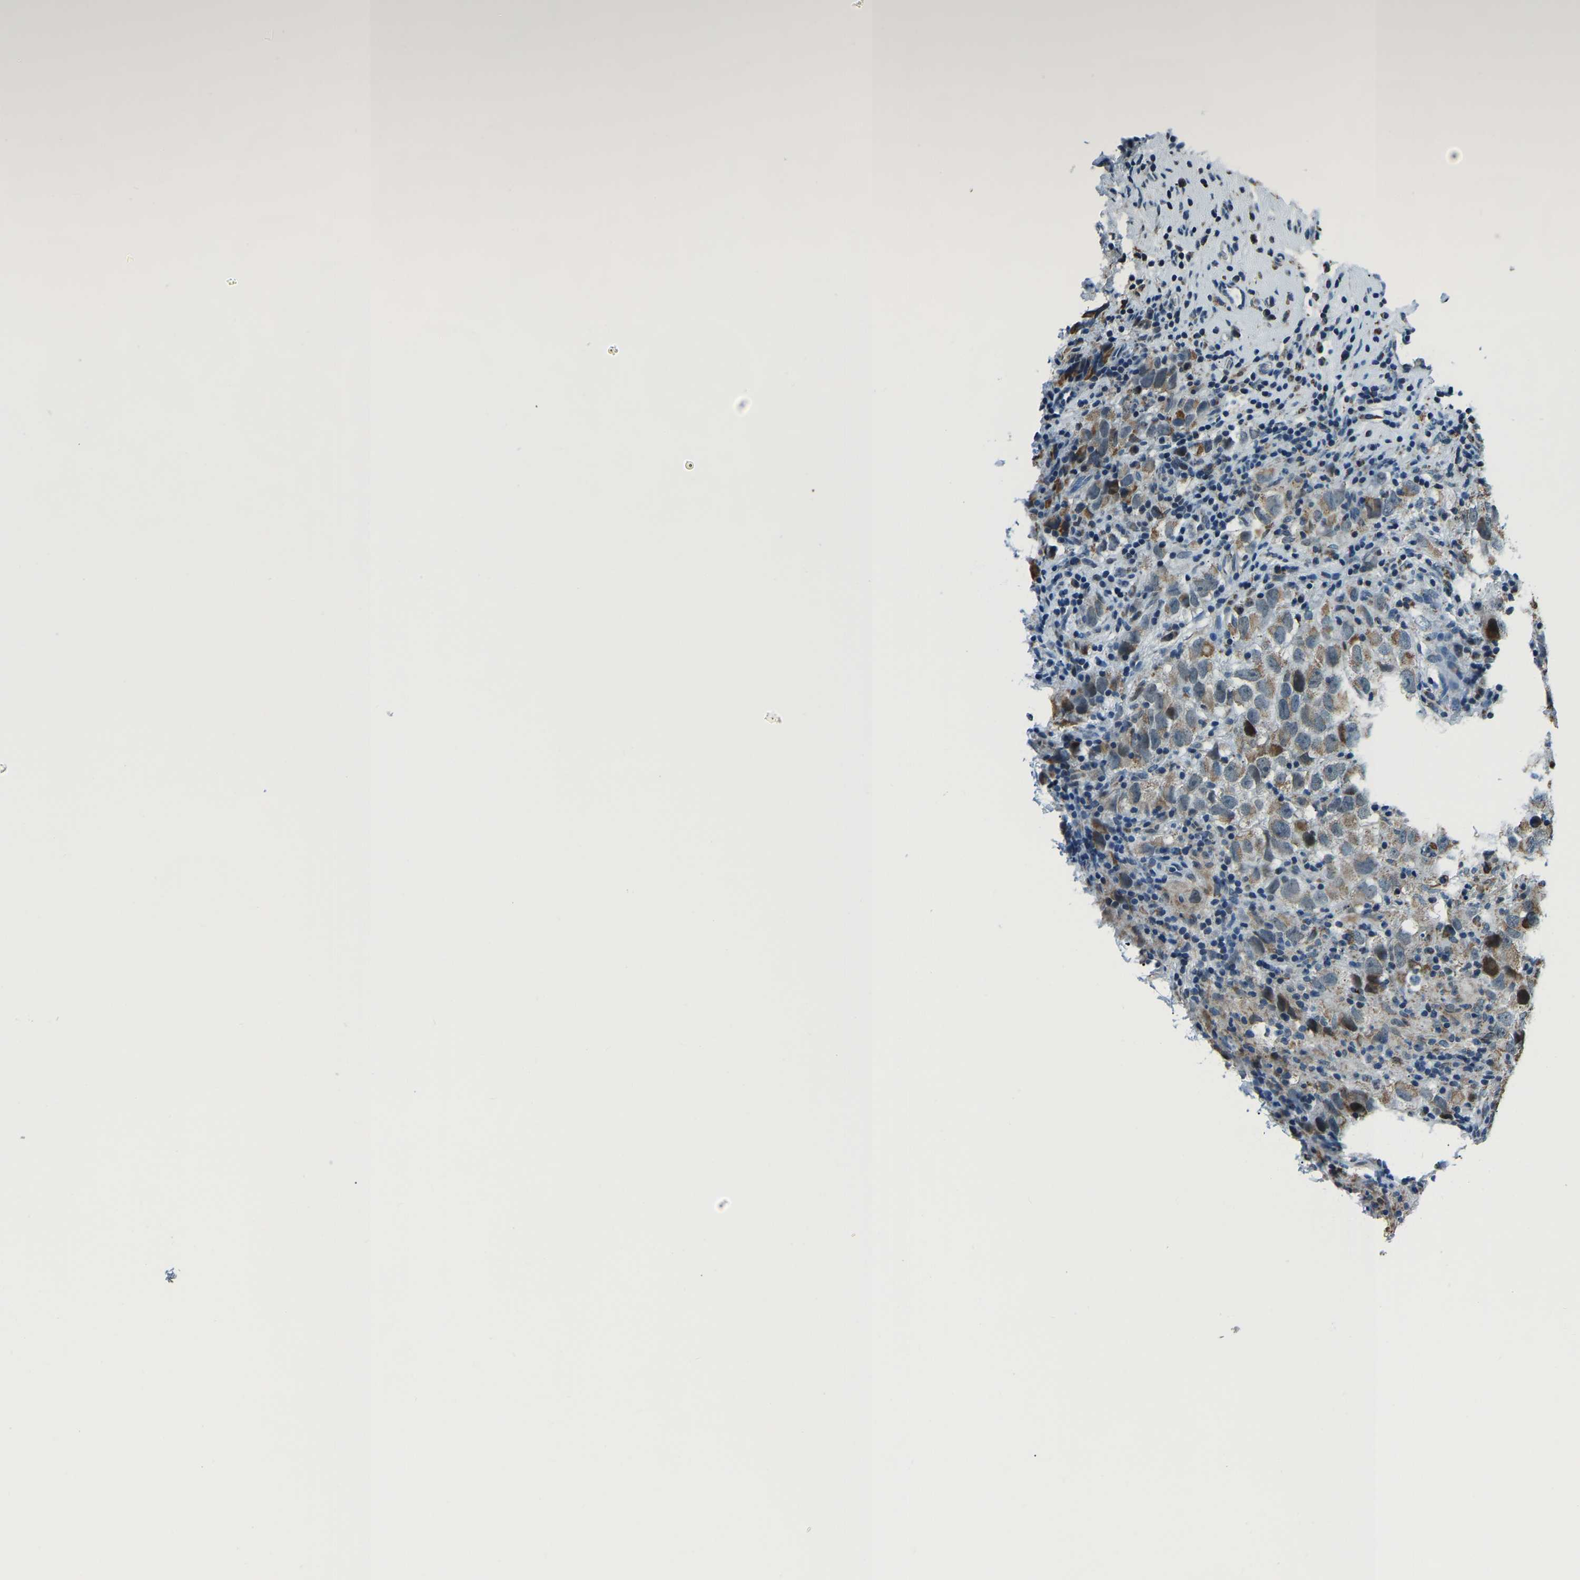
{"staining": {"intensity": "weak", "quantity": ">75%", "location": "cytoplasmic/membranous"}, "tissue": "testis cancer", "cell_type": "Tumor cells", "image_type": "cancer", "snomed": [{"axis": "morphology", "description": "Carcinoma, Embryonal, NOS"}, {"axis": "topography", "description": "Testis"}], "caption": "Testis cancer stained with a brown dye shows weak cytoplasmic/membranous positive expression in approximately >75% of tumor cells.", "gene": "RBM33", "patient": {"sex": "male", "age": 21}}